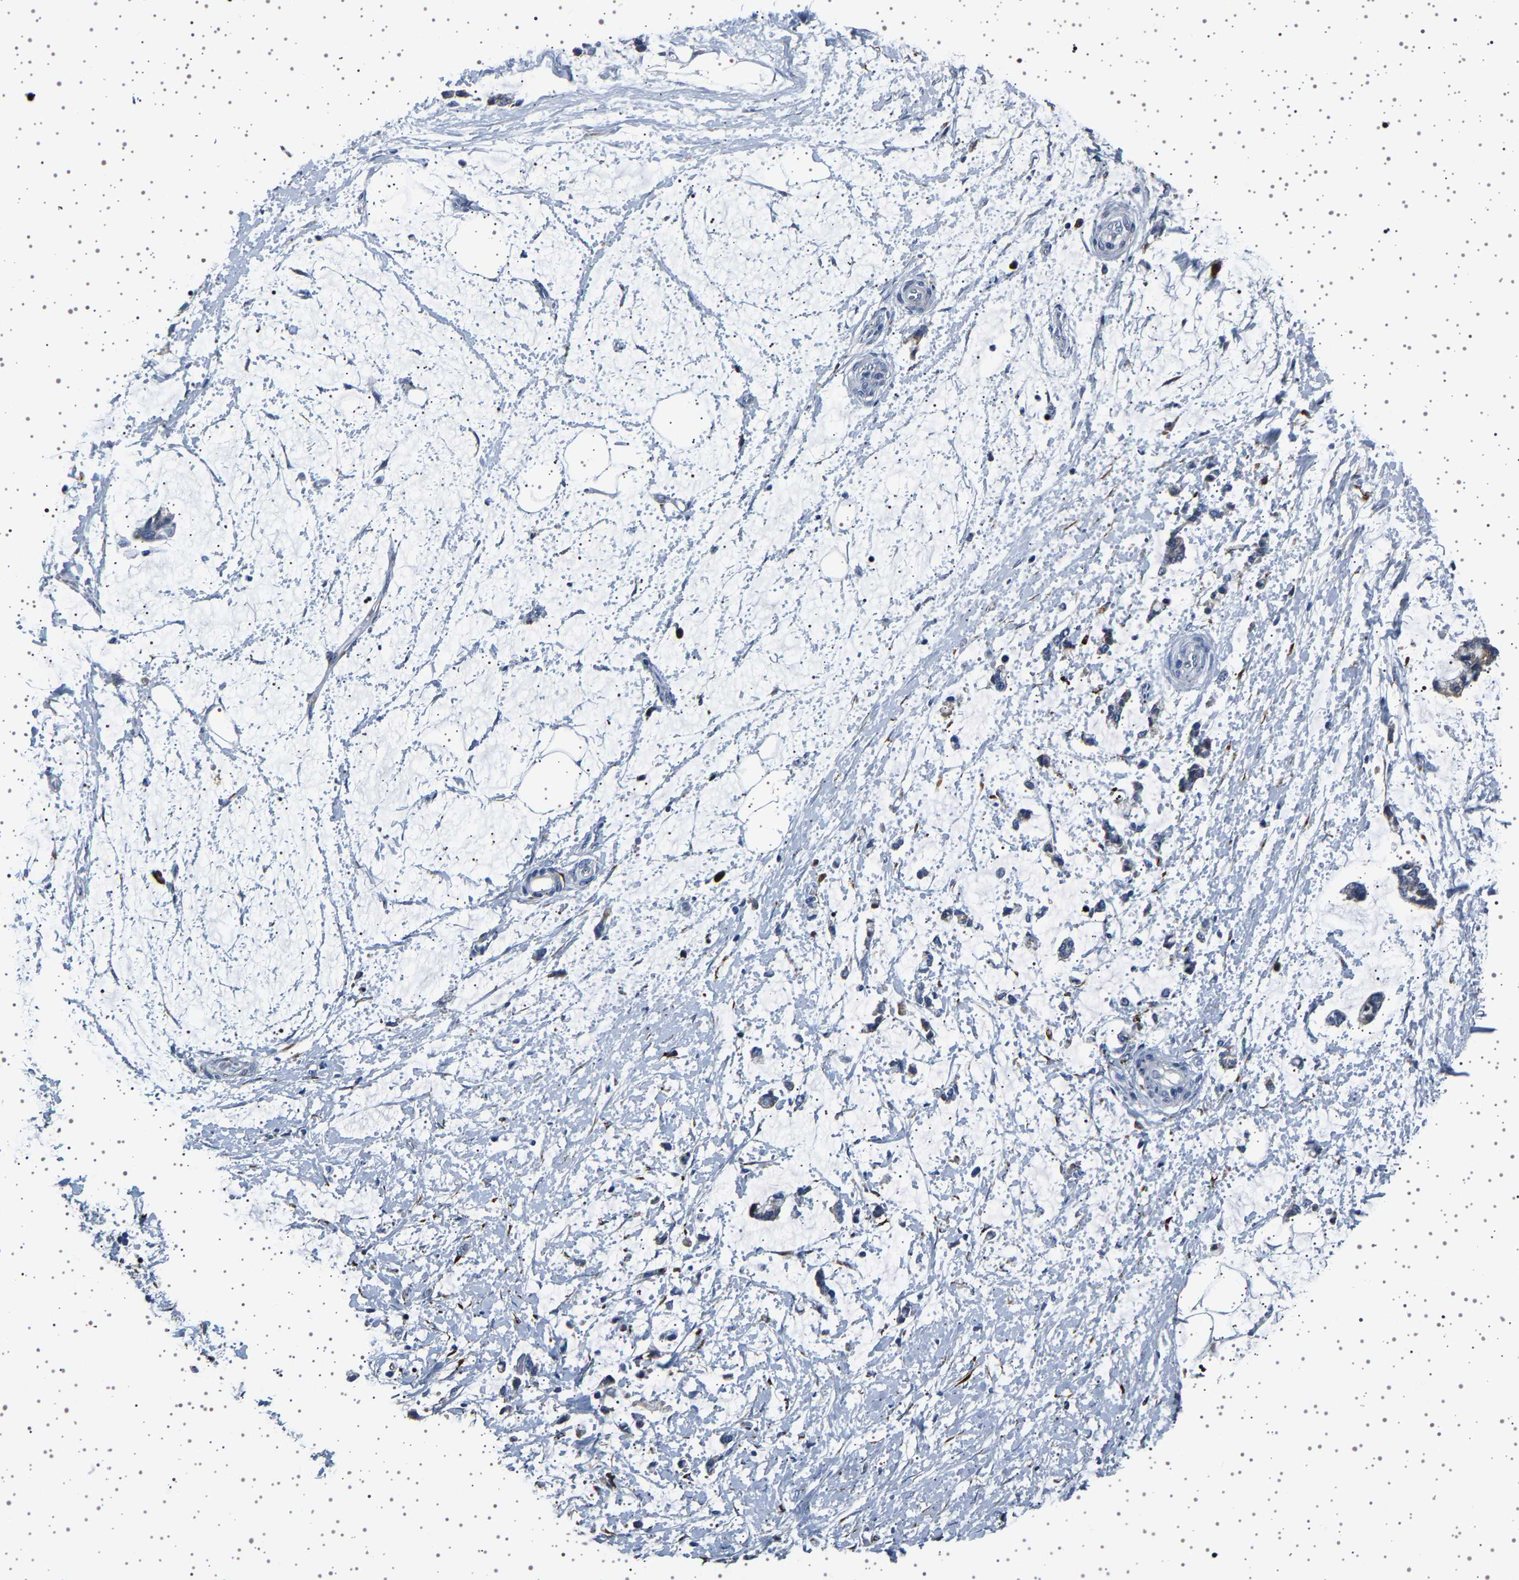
{"staining": {"intensity": "negative", "quantity": "none", "location": "none"}, "tissue": "adipose tissue", "cell_type": "Adipocytes", "image_type": "normal", "snomed": [{"axis": "morphology", "description": "Normal tissue, NOS"}, {"axis": "morphology", "description": "Adenocarcinoma, NOS"}, {"axis": "topography", "description": "Colon"}, {"axis": "topography", "description": "Peripheral nerve tissue"}], "caption": "IHC of normal adipose tissue displays no staining in adipocytes. (Brightfield microscopy of DAB (3,3'-diaminobenzidine) immunohistochemistry at high magnification).", "gene": "FTCD", "patient": {"sex": "male", "age": 14}}